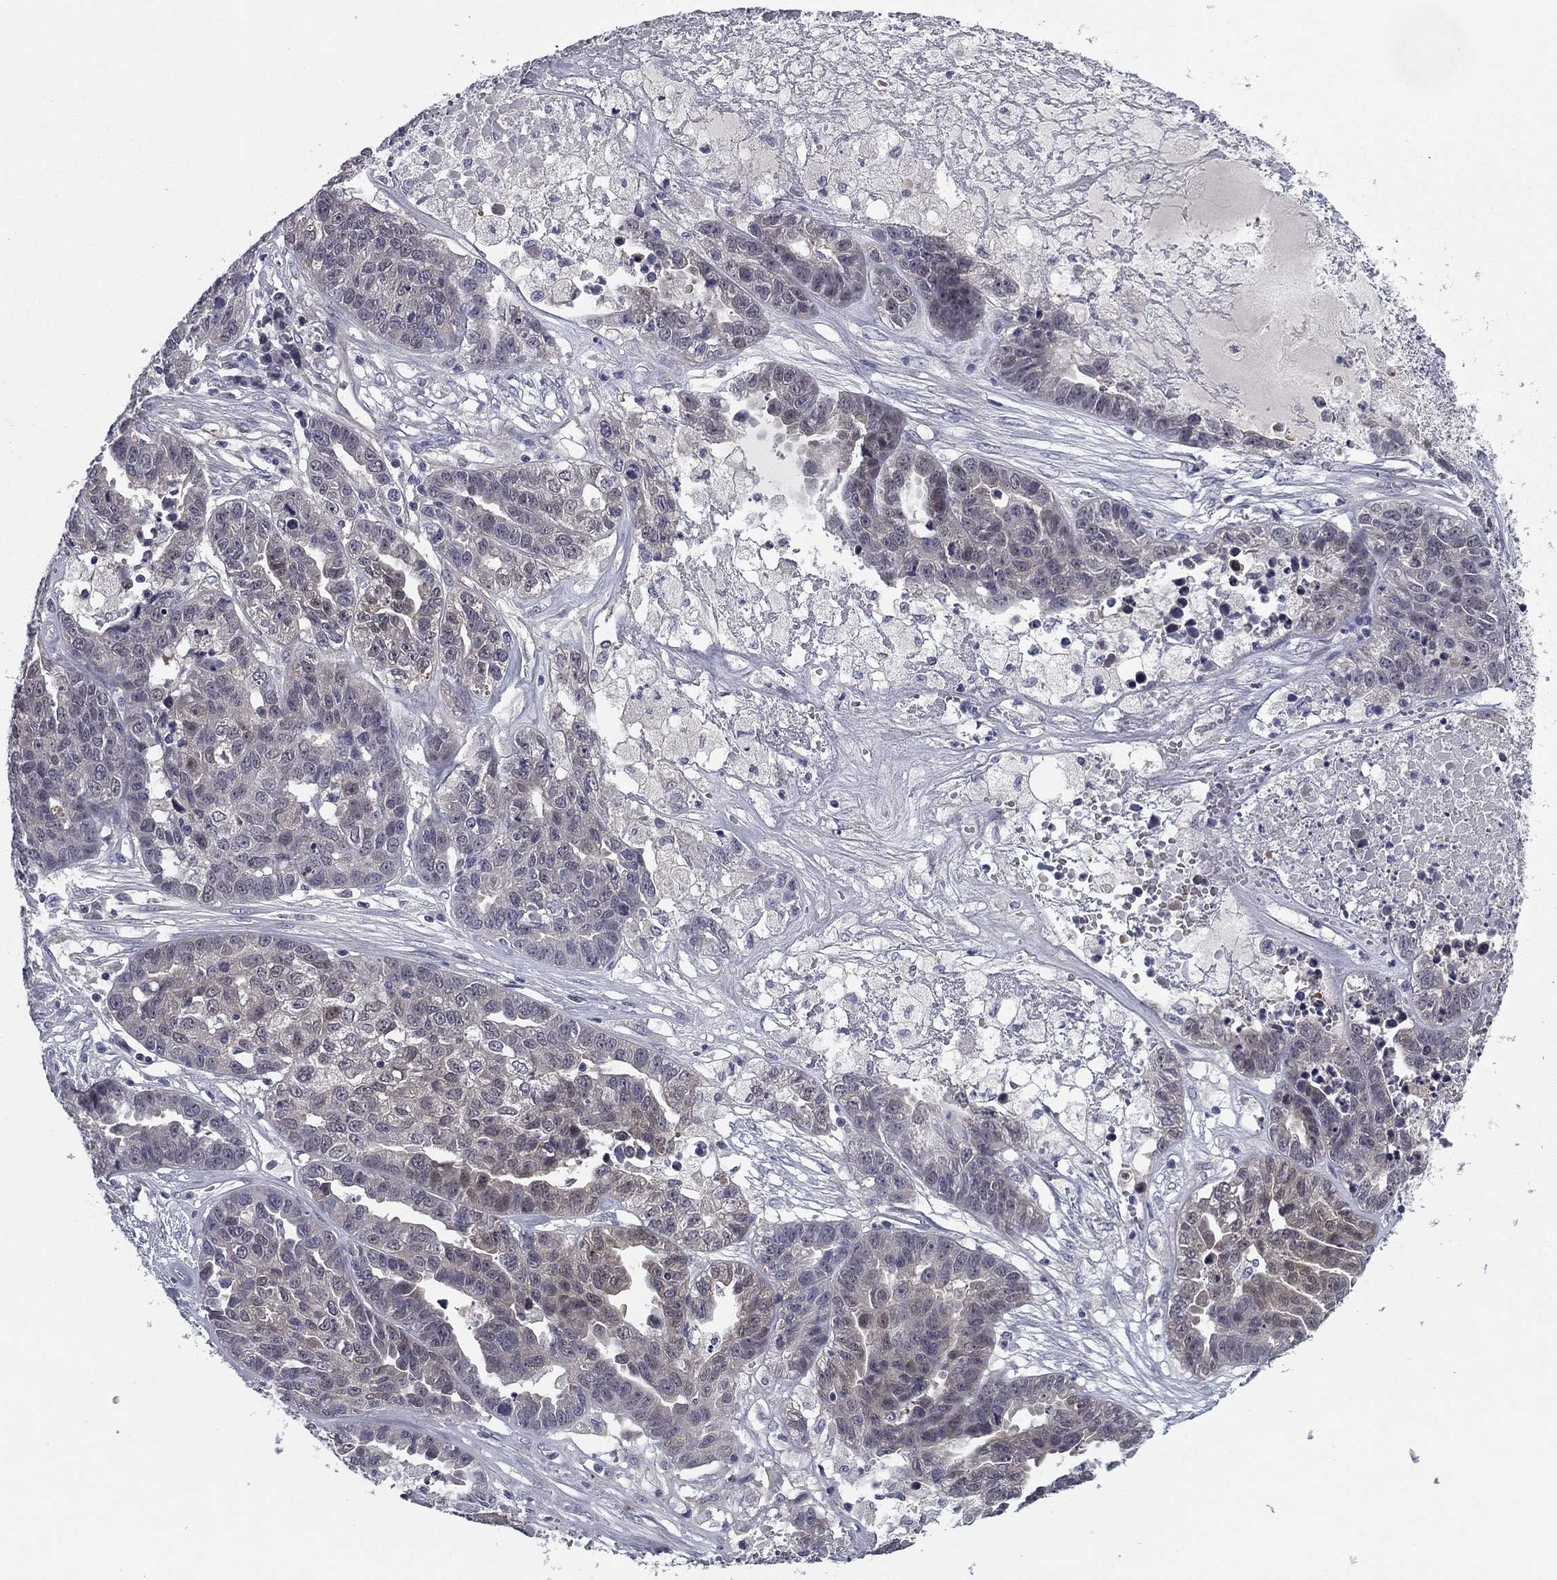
{"staining": {"intensity": "negative", "quantity": "none", "location": "none"}, "tissue": "ovarian cancer", "cell_type": "Tumor cells", "image_type": "cancer", "snomed": [{"axis": "morphology", "description": "Cystadenocarcinoma, serous, NOS"}, {"axis": "topography", "description": "Ovary"}], "caption": "There is no significant positivity in tumor cells of ovarian cancer.", "gene": "REXO5", "patient": {"sex": "female", "age": 87}}